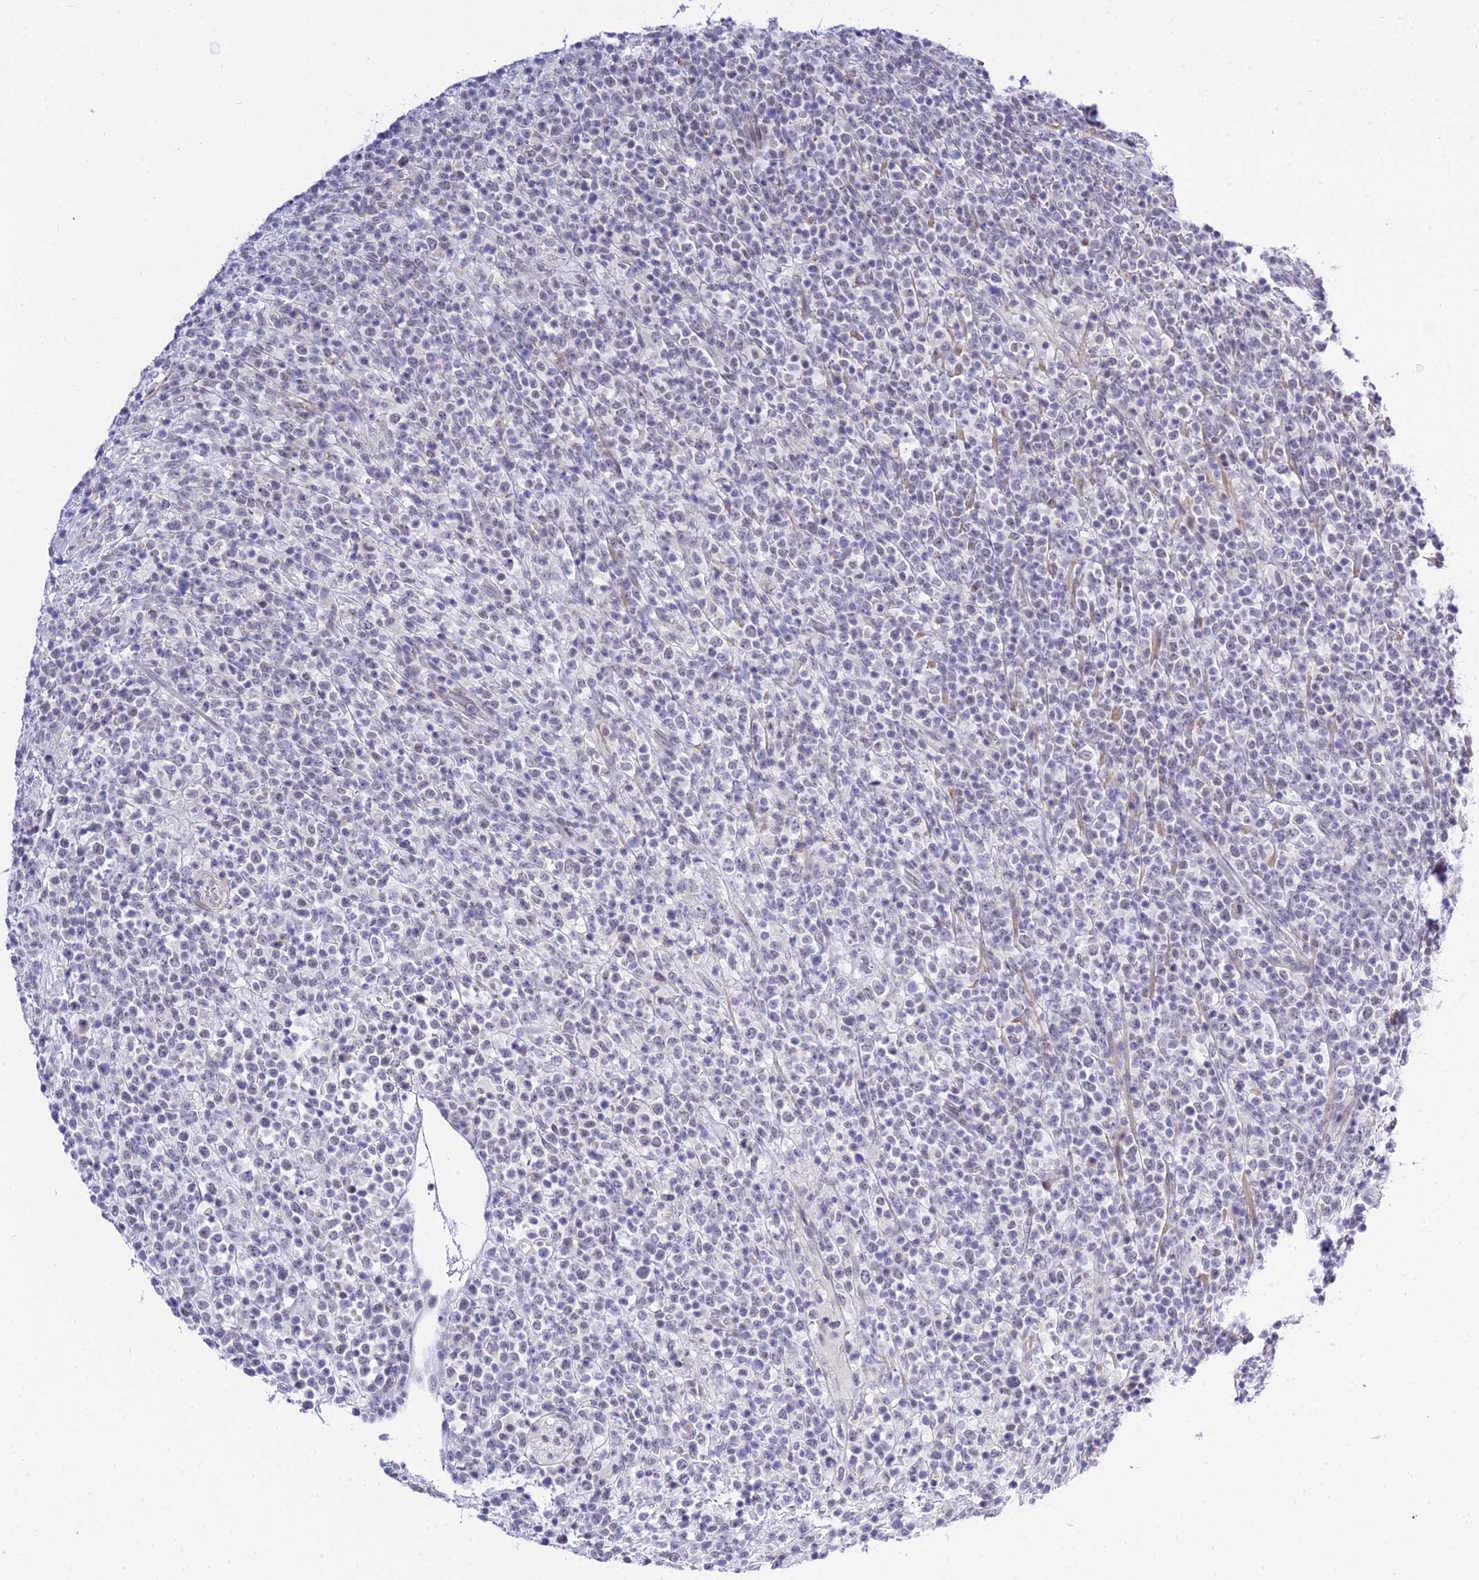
{"staining": {"intensity": "negative", "quantity": "none", "location": "none"}, "tissue": "lymphoma", "cell_type": "Tumor cells", "image_type": "cancer", "snomed": [{"axis": "morphology", "description": "Malignant lymphoma, non-Hodgkin's type, High grade"}, {"axis": "topography", "description": "Colon"}], "caption": "The image demonstrates no staining of tumor cells in high-grade malignant lymphoma, non-Hodgkin's type. (DAB (3,3'-diaminobenzidine) immunohistochemistry (IHC), high magnification).", "gene": "ZNF628", "patient": {"sex": "female", "age": 53}}